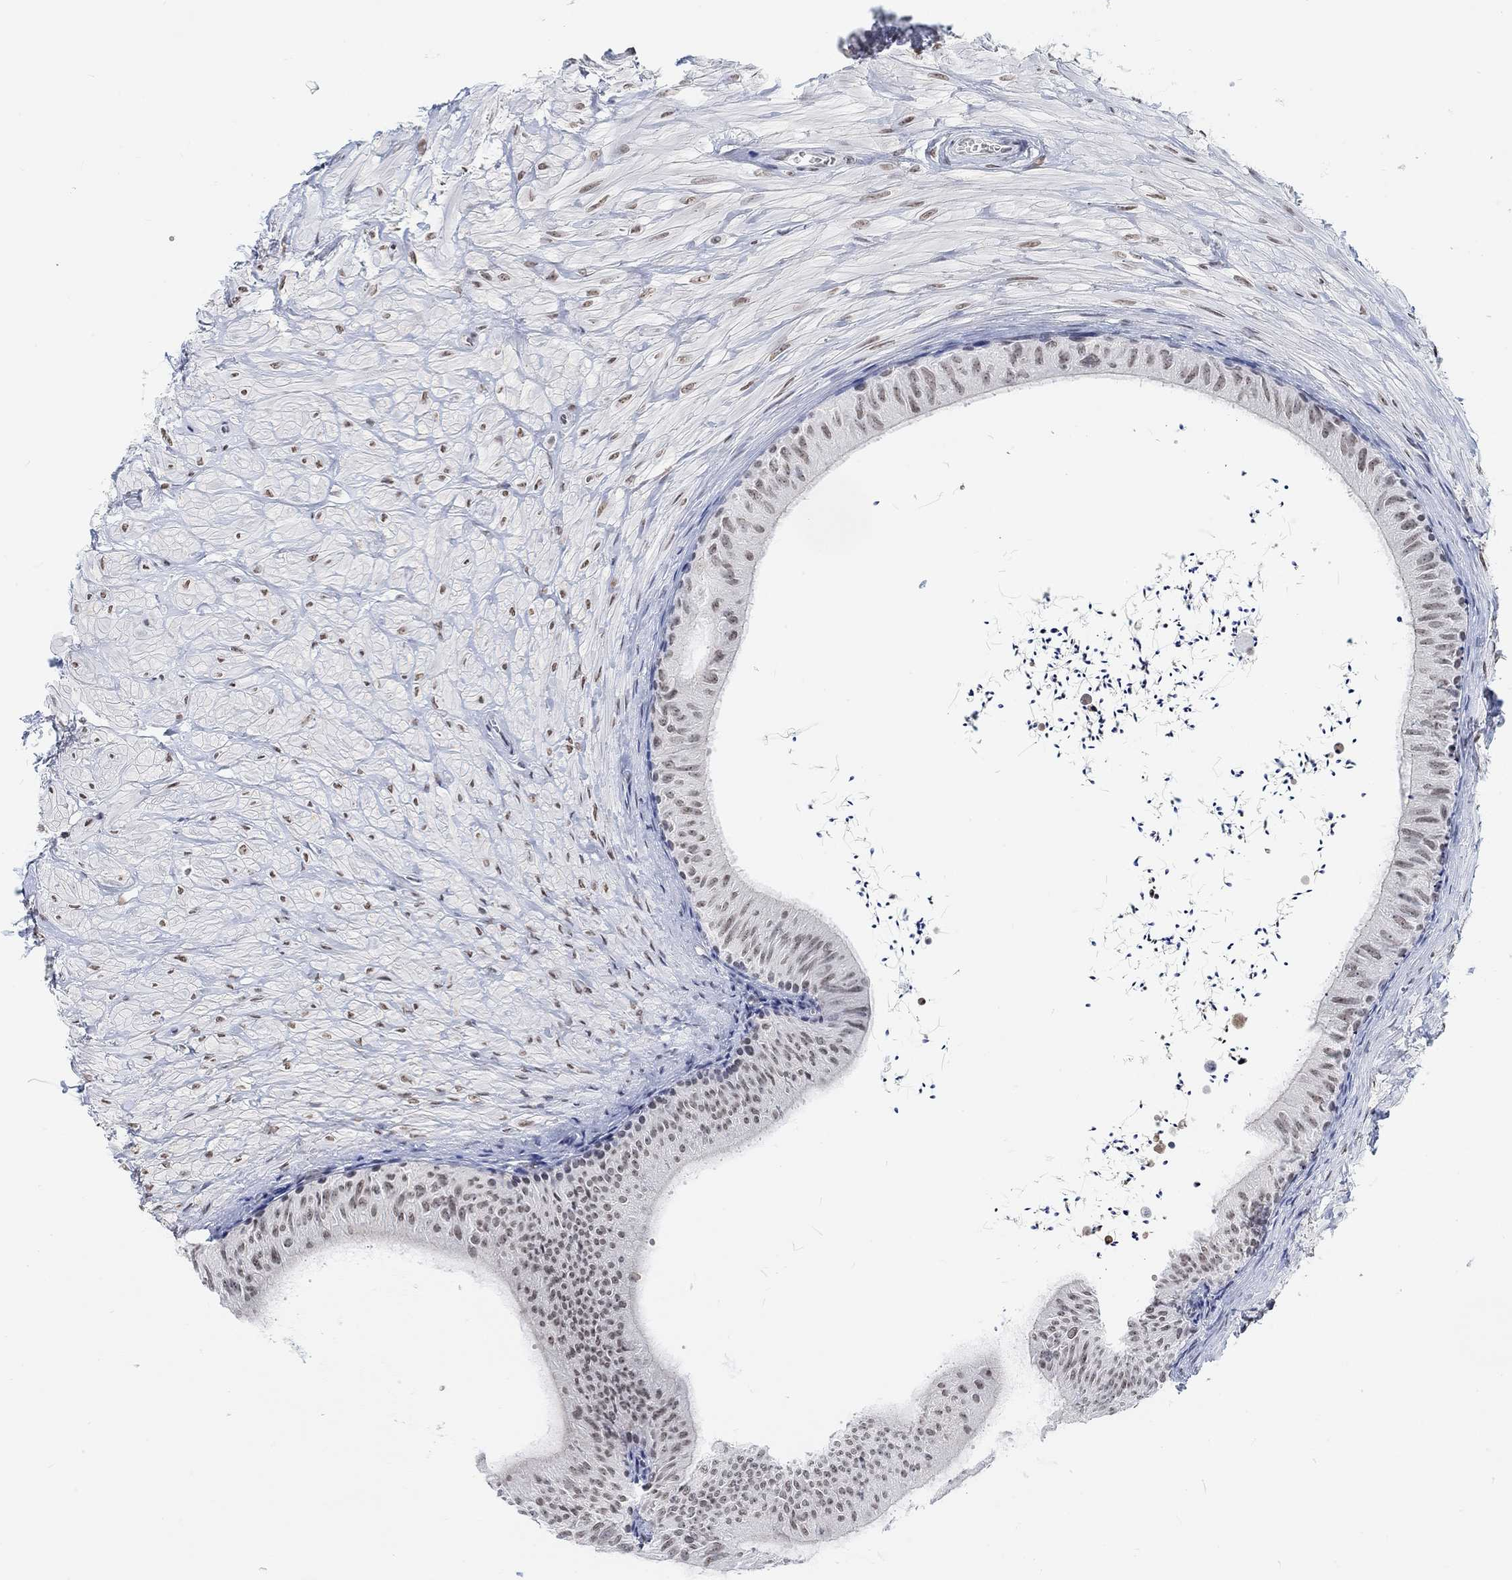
{"staining": {"intensity": "weak", "quantity": "25%-75%", "location": "nuclear"}, "tissue": "epididymis", "cell_type": "Glandular cells", "image_type": "normal", "snomed": [{"axis": "morphology", "description": "Normal tissue, NOS"}, {"axis": "topography", "description": "Epididymis"}], "caption": "Unremarkable epididymis was stained to show a protein in brown. There is low levels of weak nuclear expression in approximately 25%-75% of glandular cells. The protein of interest is shown in brown color, while the nuclei are stained blue.", "gene": "PURG", "patient": {"sex": "male", "age": 32}}